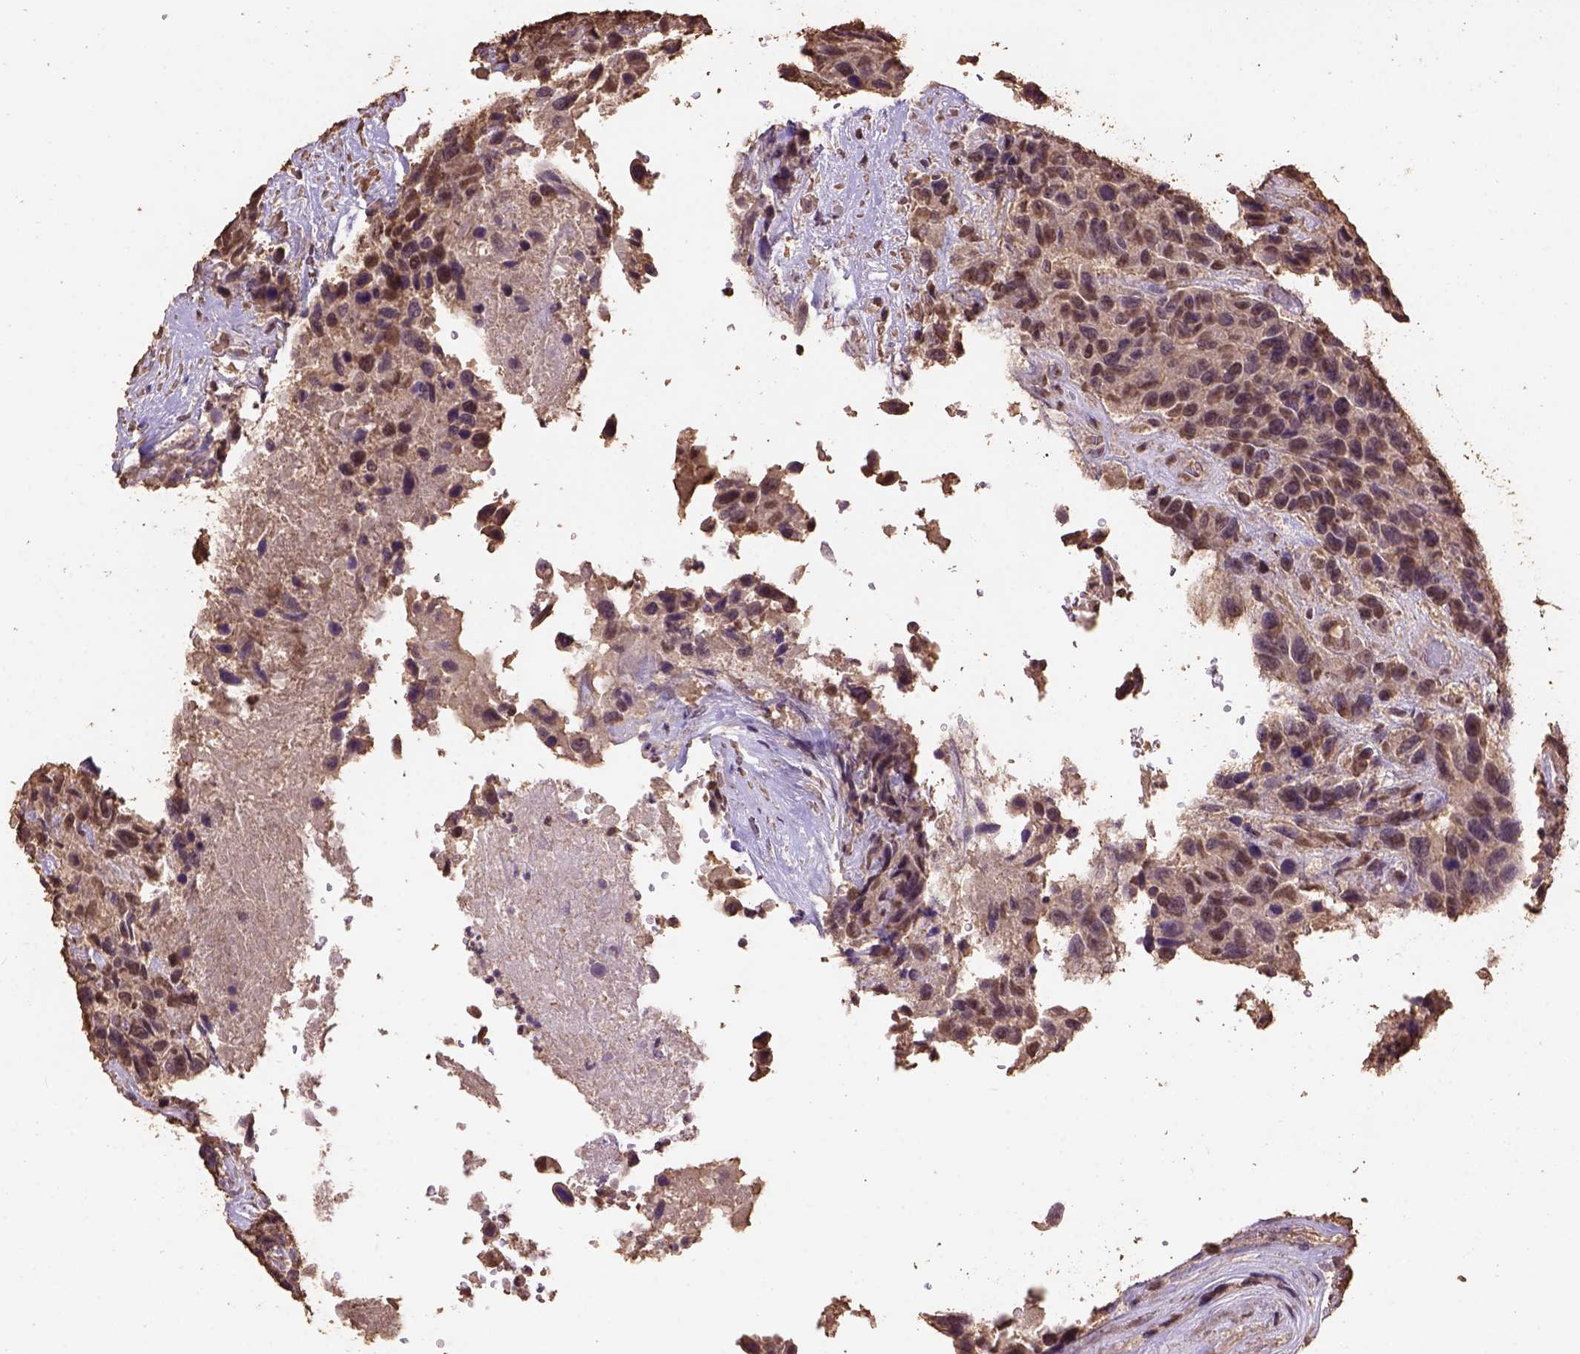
{"staining": {"intensity": "moderate", "quantity": "25%-75%", "location": "cytoplasmic/membranous,nuclear"}, "tissue": "urothelial cancer", "cell_type": "Tumor cells", "image_type": "cancer", "snomed": [{"axis": "morphology", "description": "Urothelial carcinoma, High grade"}, {"axis": "topography", "description": "Urinary bladder"}], "caption": "IHC staining of high-grade urothelial carcinoma, which displays medium levels of moderate cytoplasmic/membranous and nuclear positivity in about 25%-75% of tumor cells indicating moderate cytoplasmic/membranous and nuclear protein positivity. The staining was performed using DAB (3,3'-diaminobenzidine) (brown) for protein detection and nuclei were counterstained in hematoxylin (blue).", "gene": "CSTF2T", "patient": {"sex": "female", "age": 70}}